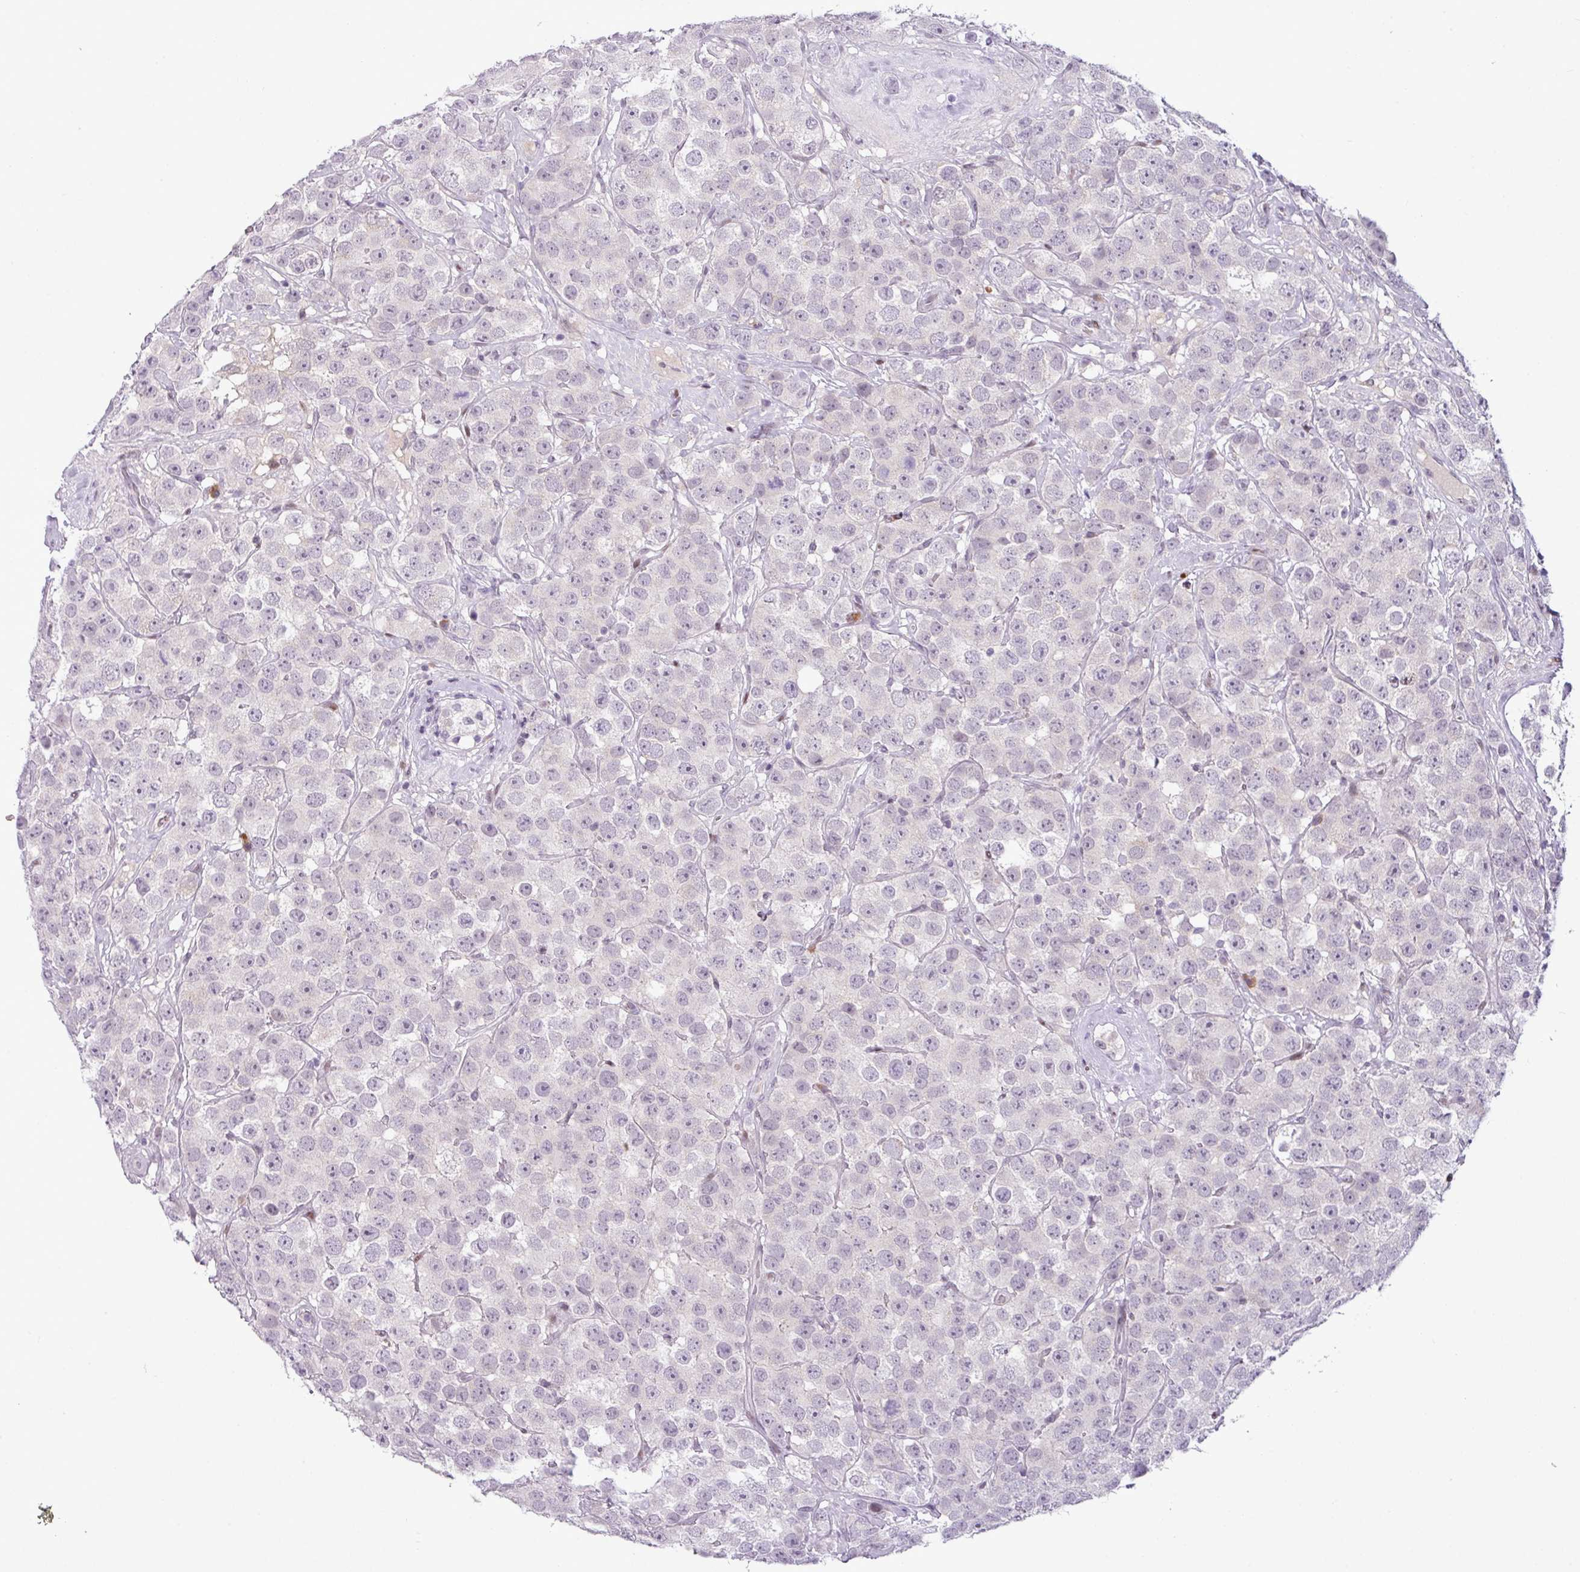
{"staining": {"intensity": "negative", "quantity": "none", "location": "none"}, "tissue": "testis cancer", "cell_type": "Tumor cells", "image_type": "cancer", "snomed": [{"axis": "morphology", "description": "Seminoma, NOS"}, {"axis": "topography", "description": "Testis"}], "caption": "There is no significant staining in tumor cells of testis cancer.", "gene": "SLC66A2", "patient": {"sex": "male", "age": 28}}